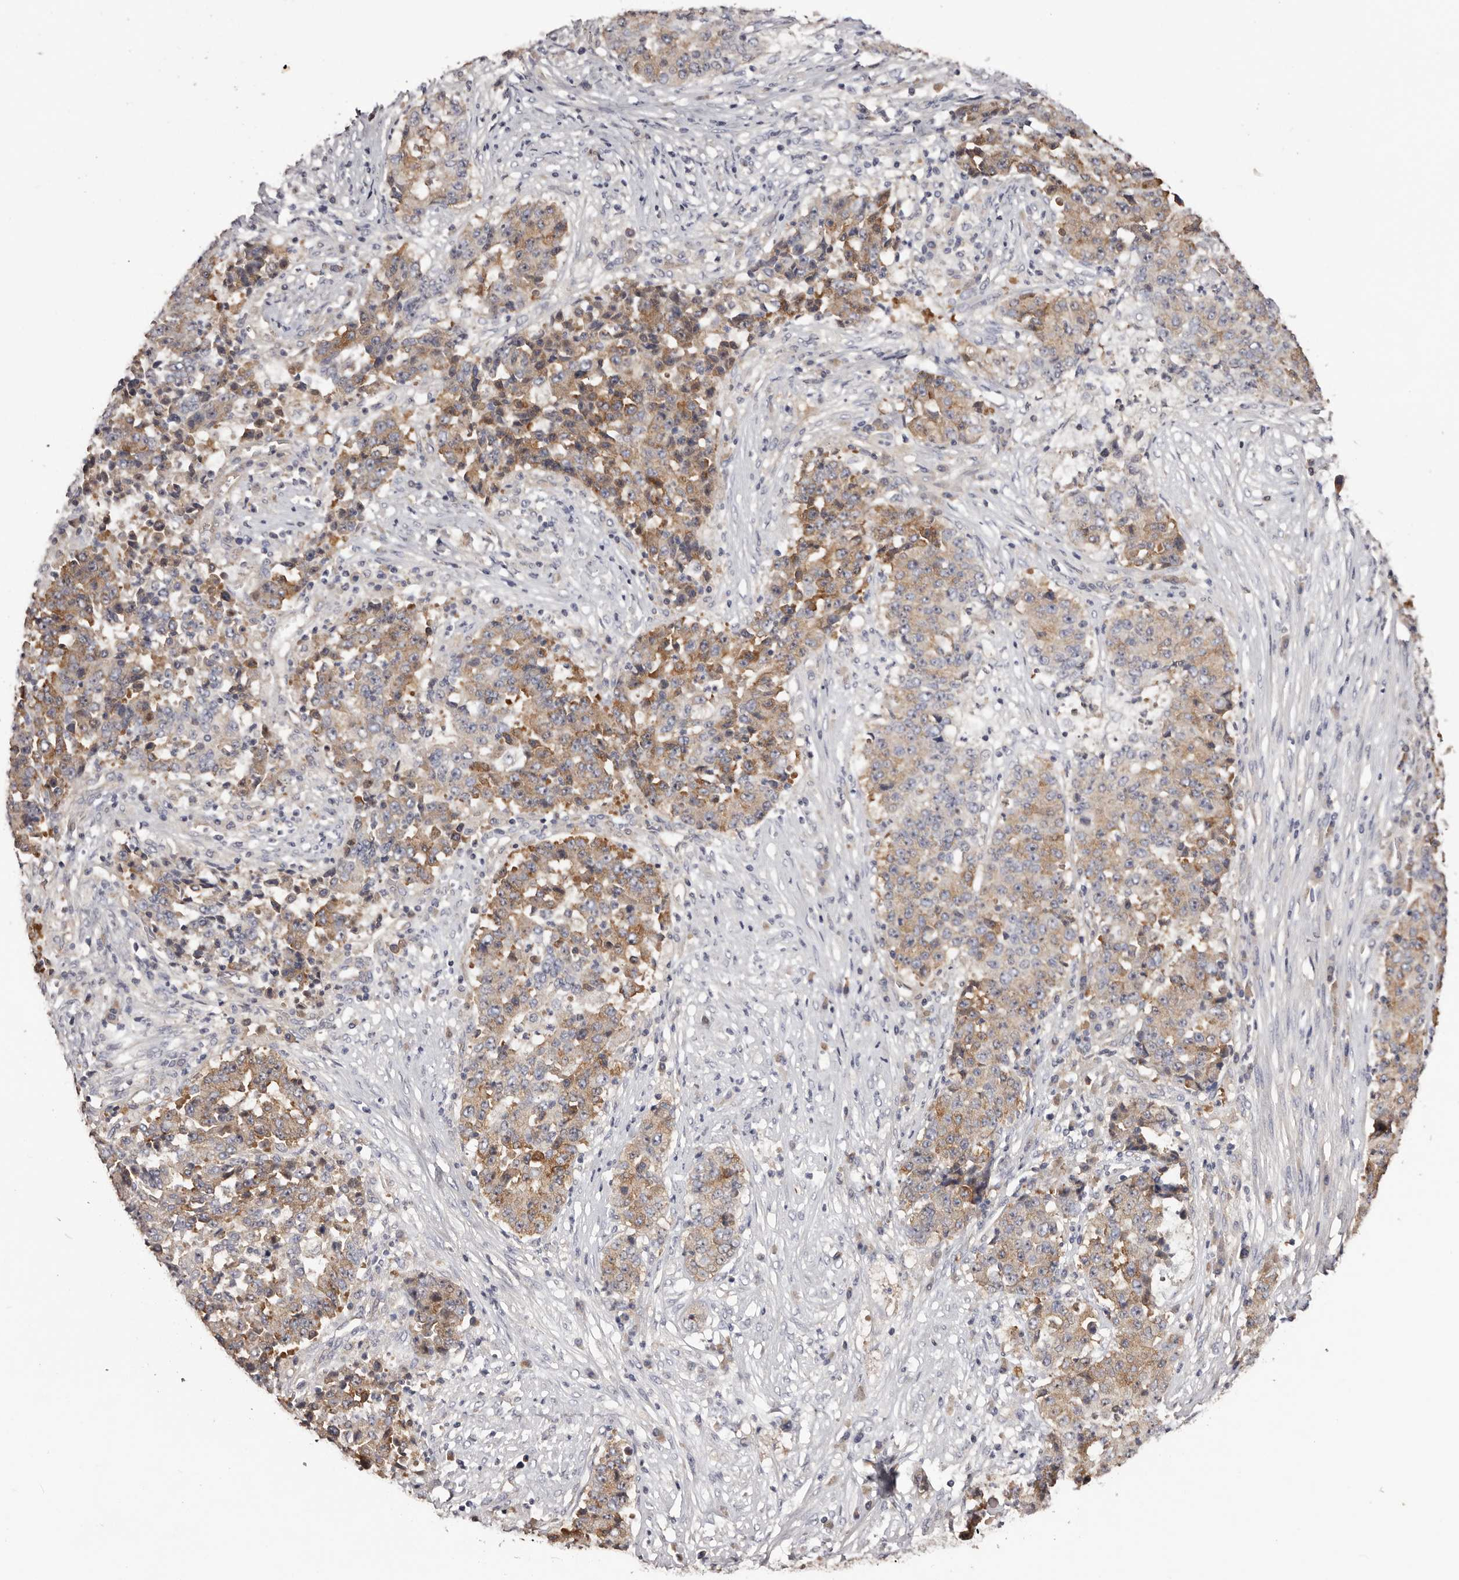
{"staining": {"intensity": "moderate", "quantity": ">75%", "location": "cytoplasmic/membranous"}, "tissue": "stomach cancer", "cell_type": "Tumor cells", "image_type": "cancer", "snomed": [{"axis": "morphology", "description": "Adenocarcinoma, NOS"}, {"axis": "topography", "description": "Stomach"}], "caption": "DAB (3,3'-diaminobenzidine) immunohistochemical staining of human stomach adenocarcinoma shows moderate cytoplasmic/membranous protein expression in about >75% of tumor cells.", "gene": "LTV1", "patient": {"sex": "male", "age": 59}}